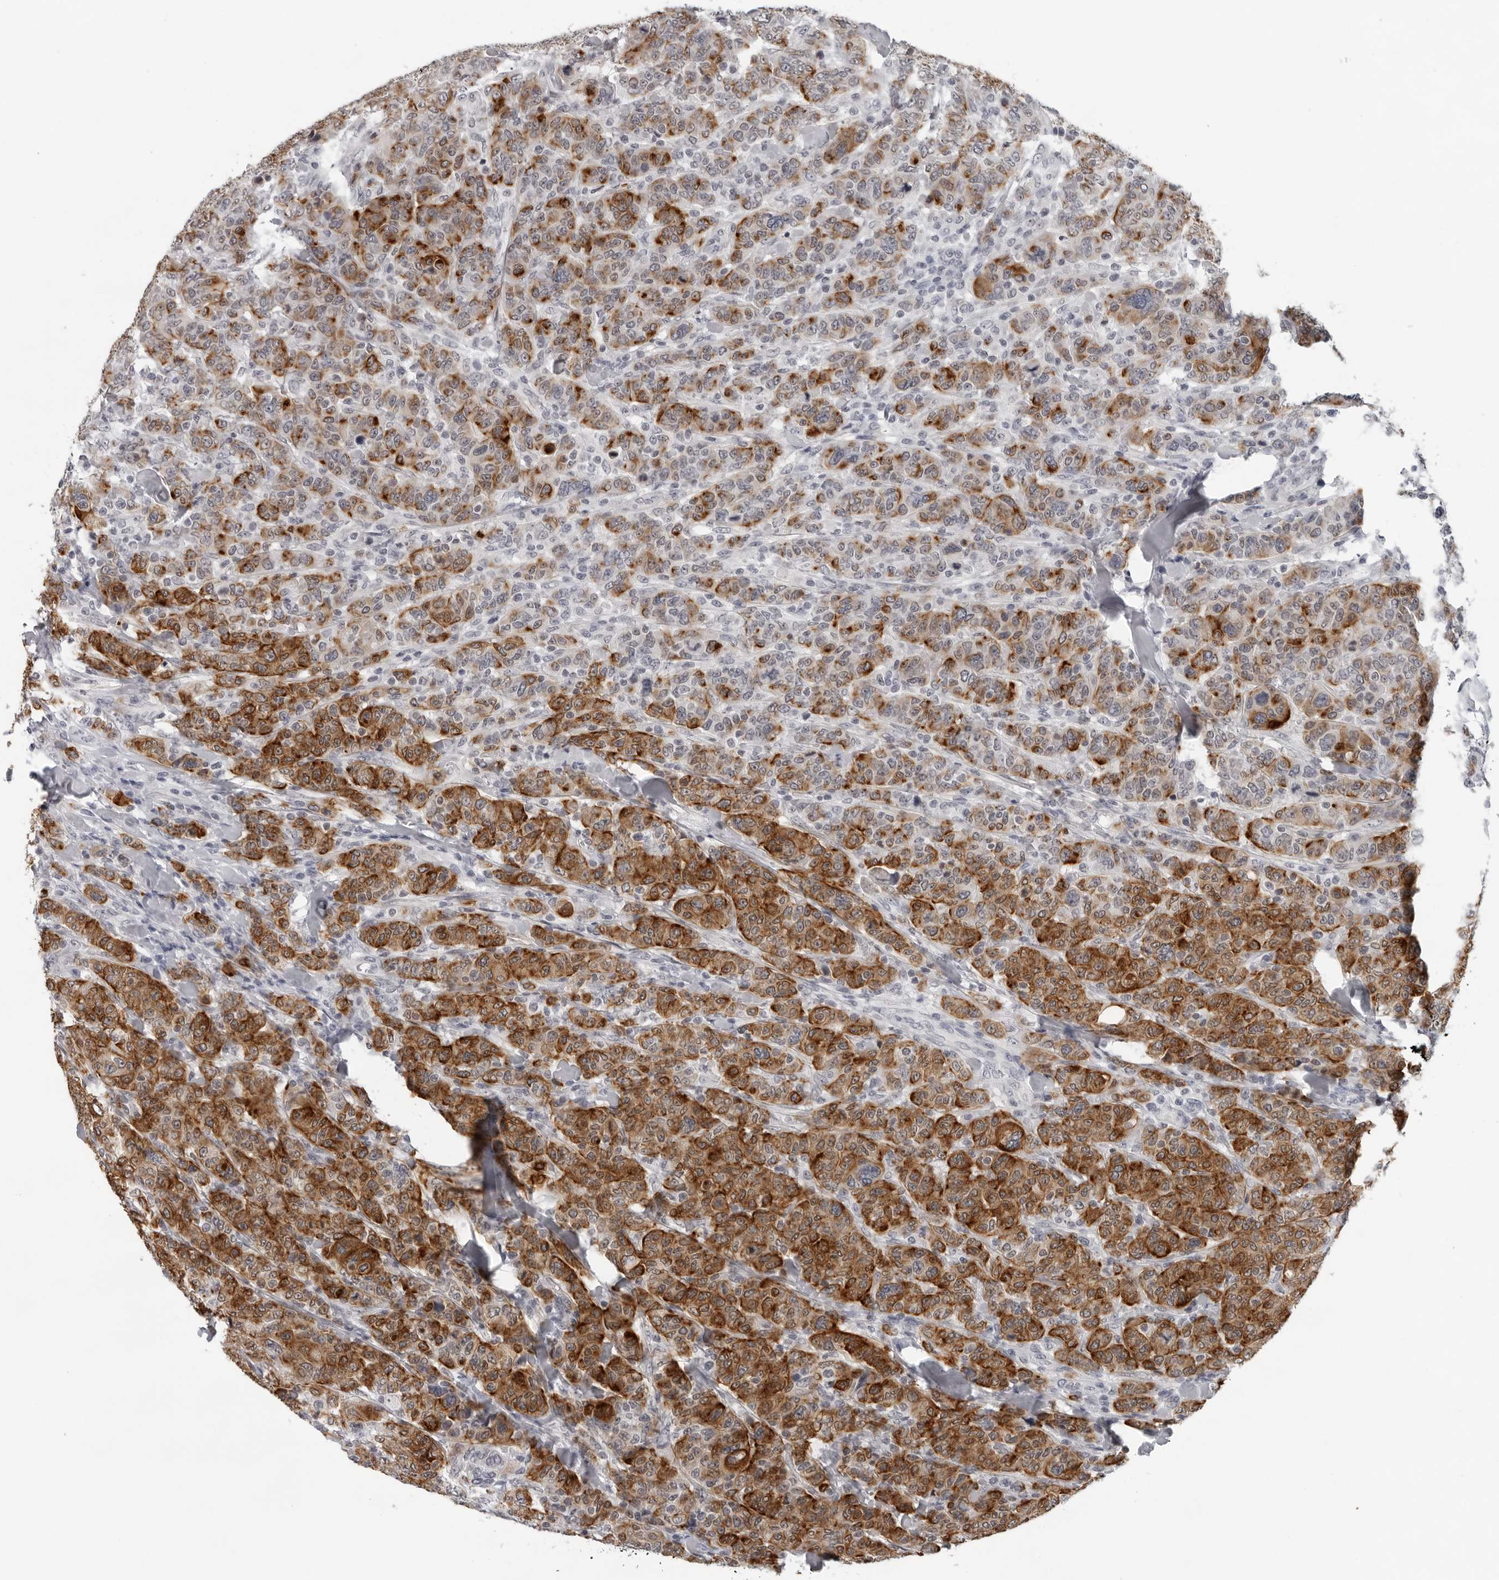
{"staining": {"intensity": "strong", "quantity": ">75%", "location": "cytoplasmic/membranous"}, "tissue": "breast cancer", "cell_type": "Tumor cells", "image_type": "cancer", "snomed": [{"axis": "morphology", "description": "Duct carcinoma"}, {"axis": "topography", "description": "Breast"}], "caption": "An image of breast cancer (invasive ductal carcinoma) stained for a protein displays strong cytoplasmic/membranous brown staining in tumor cells.", "gene": "CCDC28B", "patient": {"sex": "female", "age": 37}}